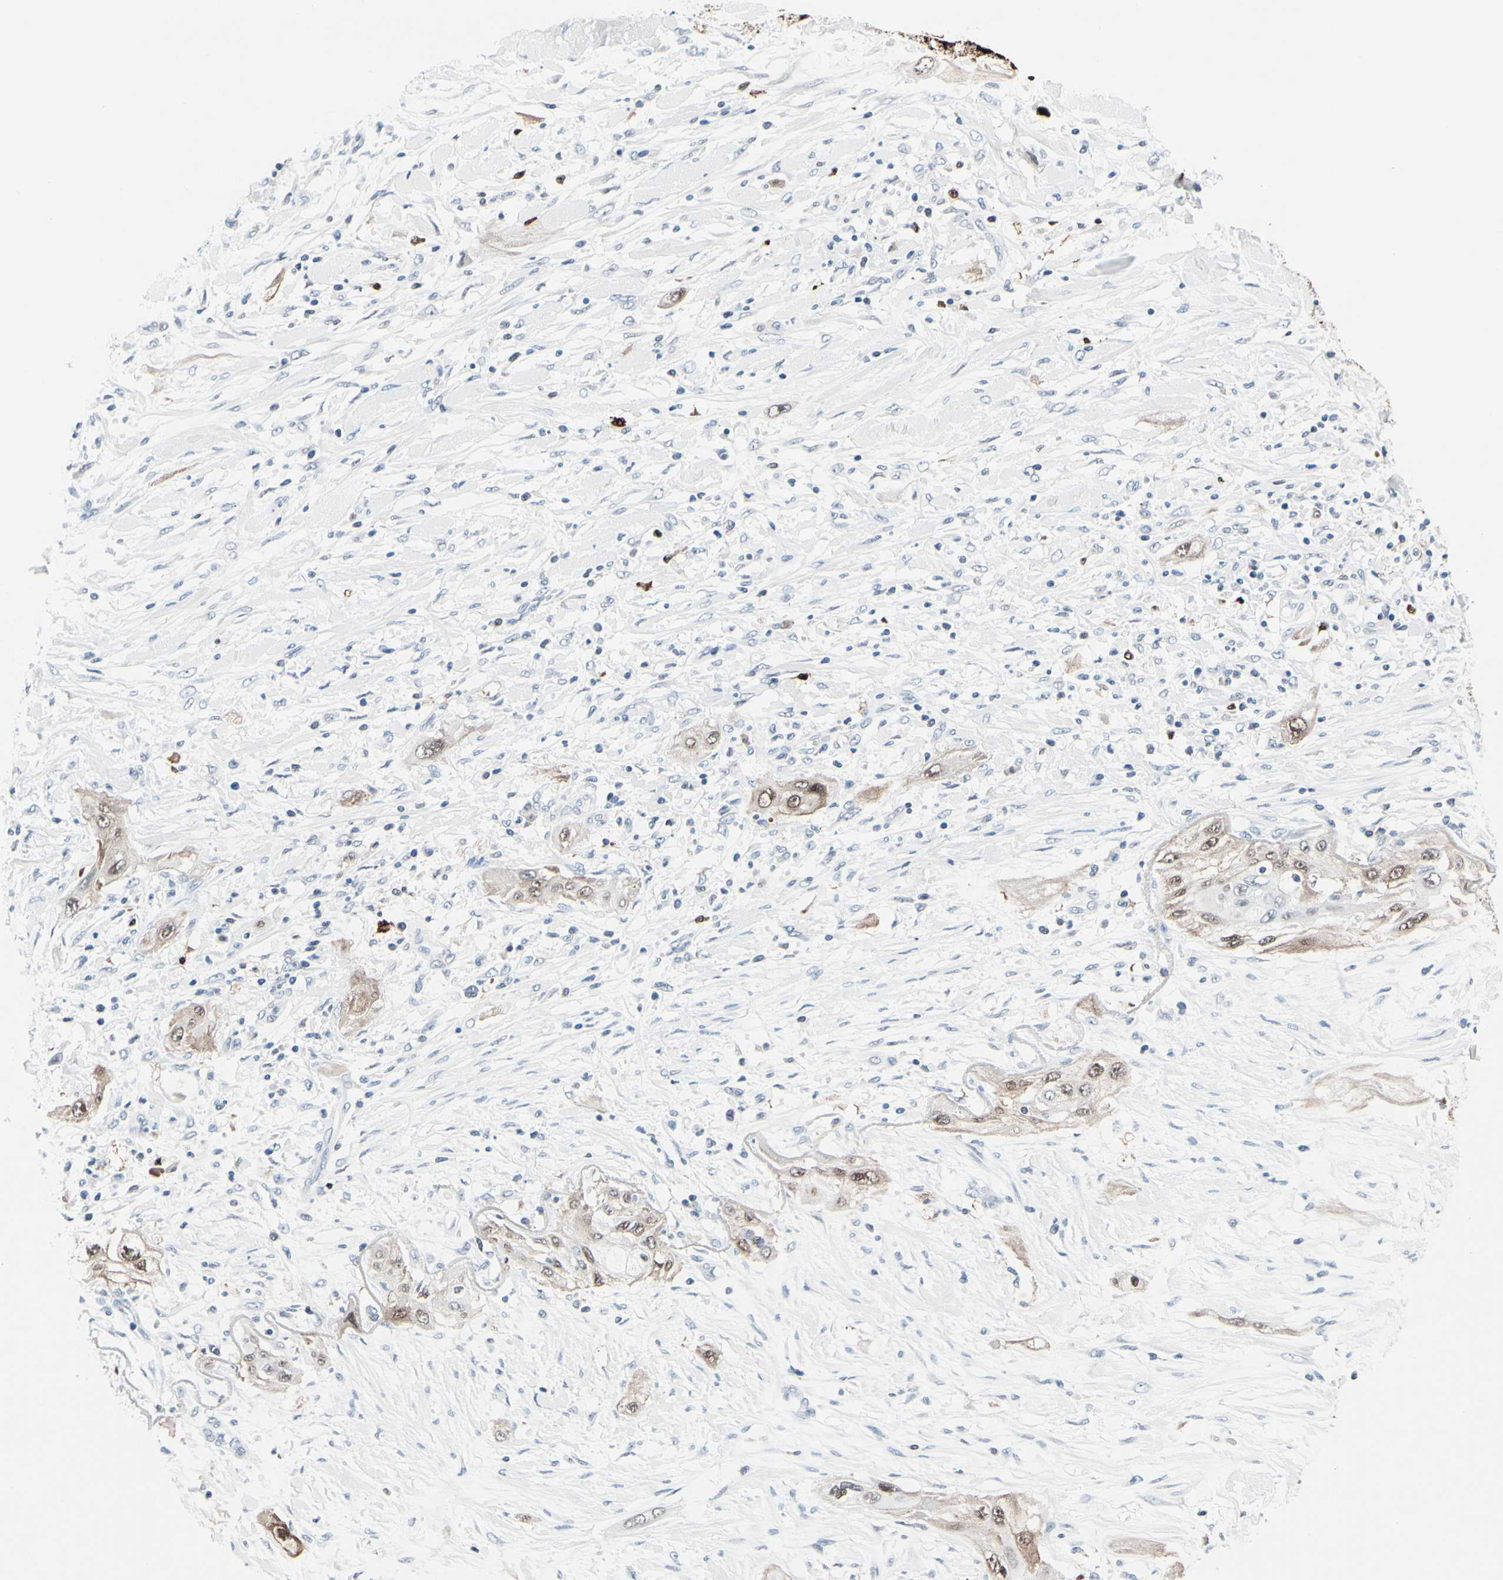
{"staining": {"intensity": "weak", "quantity": ">75%", "location": "cytoplasmic/membranous,nuclear"}, "tissue": "lung cancer", "cell_type": "Tumor cells", "image_type": "cancer", "snomed": [{"axis": "morphology", "description": "Squamous cell carcinoma, NOS"}, {"axis": "topography", "description": "Lung"}], "caption": "Squamous cell carcinoma (lung) stained for a protein exhibits weak cytoplasmic/membranous and nuclear positivity in tumor cells.", "gene": "TXN", "patient": {"sex": "female", "age": 47}}